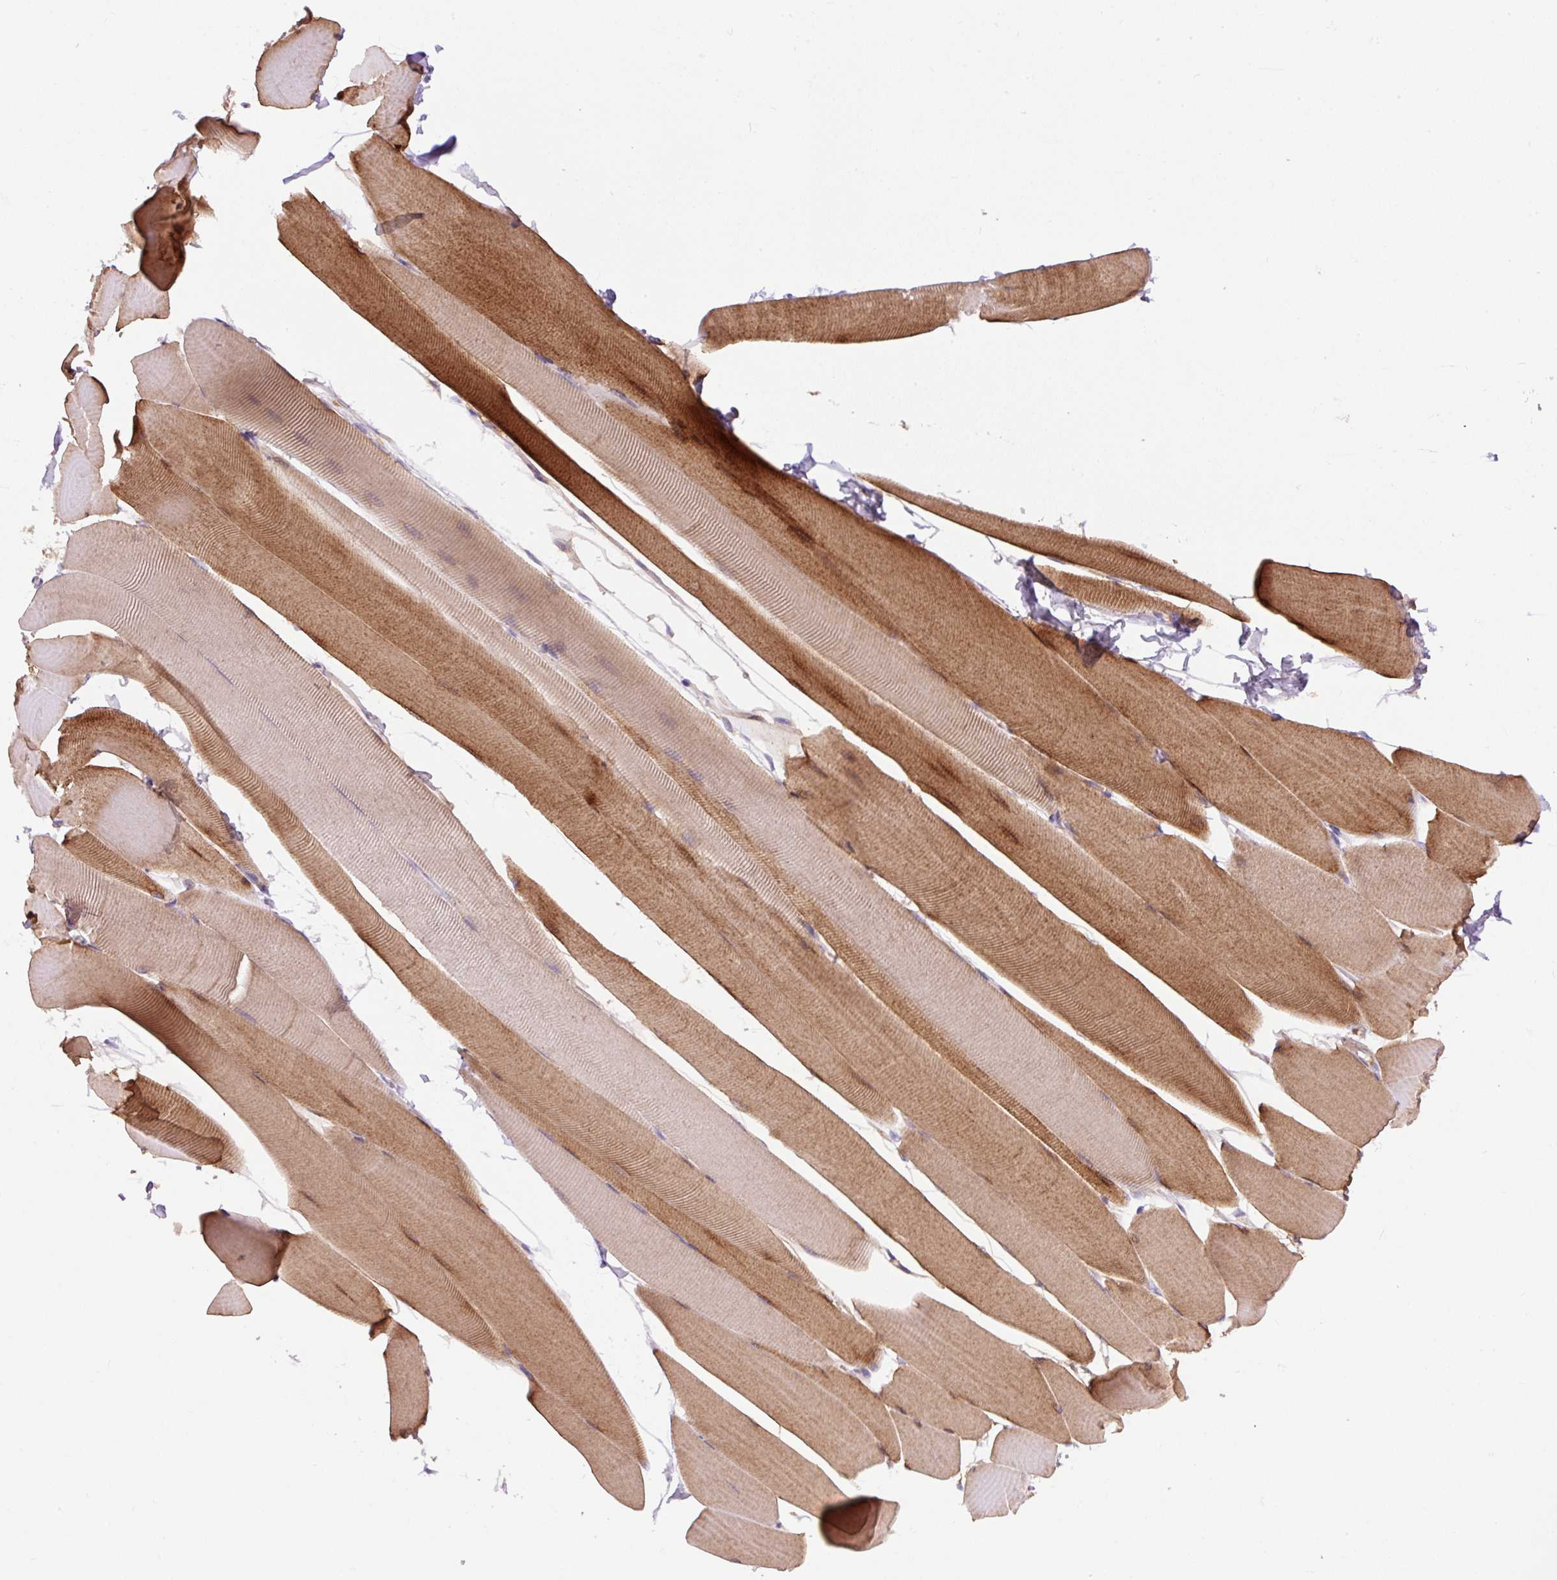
{"staining": {"intensity": "moderate", "quantity": ">75%", "location": "cytoplasmic/membranous"}, "tissue": "skeletal muscle", "cell_type": "Myocytes", "image_type": "normal", "snomed": [{"axis": "morphology", "description": "Normal tissue, NOS"}, {"axis": "topography", "description": "Skeletal muscle"}], "caption": "A brown stain highlights moderate cytoplasmic/membranous expression of a protein in myocytes of normal skeletal muscle.", "gene": "PPME1", "patient": {"sex": "male", "age": 25}}